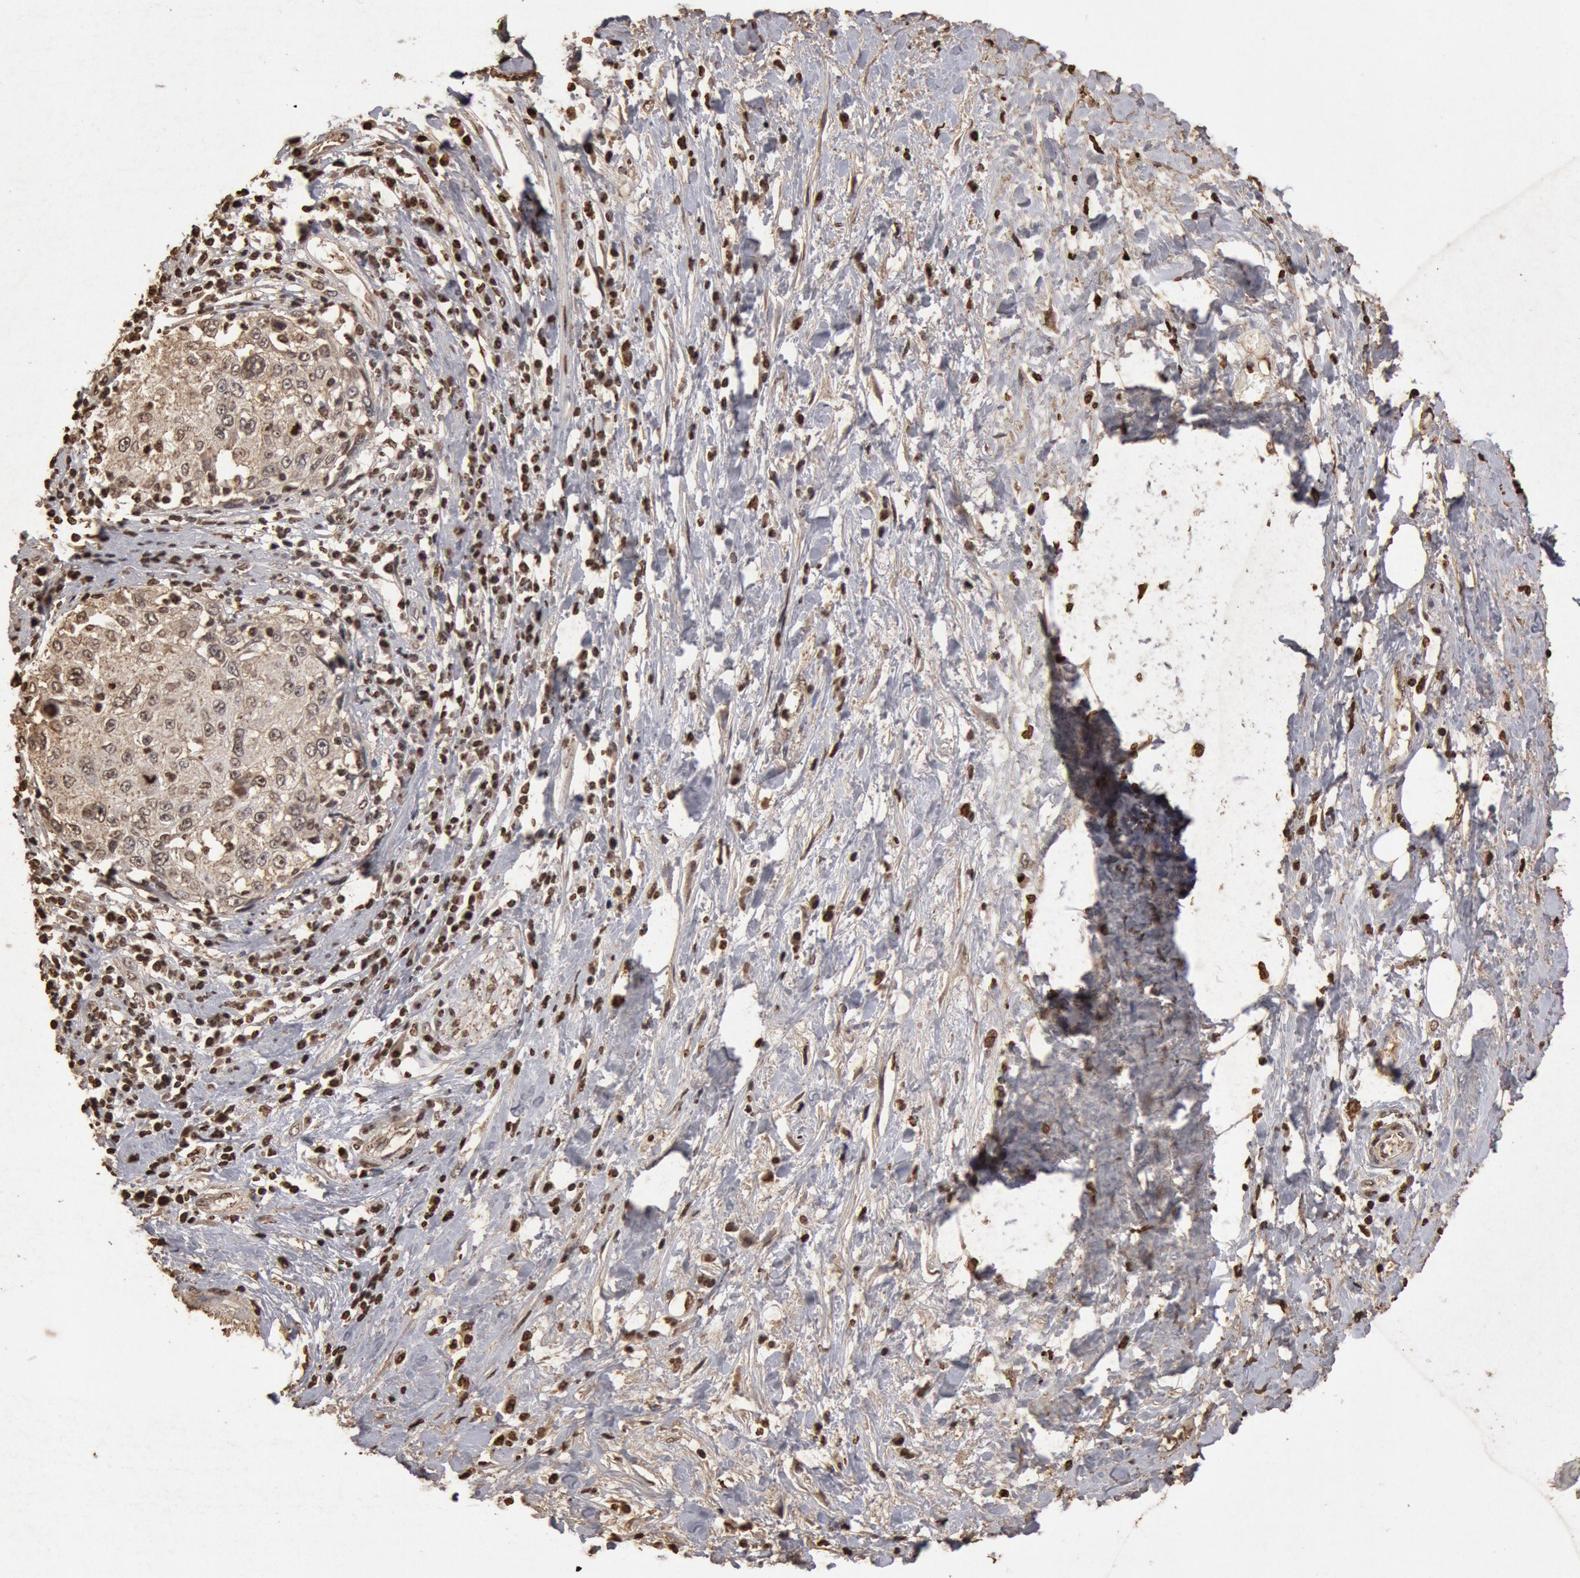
{"staining": {"intensity": "moderate", "quantity": ">75%", "location": "cytoplasmic/membranous,nuclear"}, "tissue": "cervical cancer", "cell_type": "Tumor cells", "image_type": "cancer", "snomed": [{"axis": "morphology", "description": "Squamous cell carcinoma, NOS"}, {"axis": "topography", "description": "Cervix"}], "caption": "High-power microscopy captured an immunohistochemistry (IHC) photomicrograph of squamous cell carcinoma (cervical), revealing moderate cytoplasmic/membranous and nuclear expression in about >75% of tumor cells.", "gene": "FOXA2", "patient": {"sex": "female", "age": 57}}